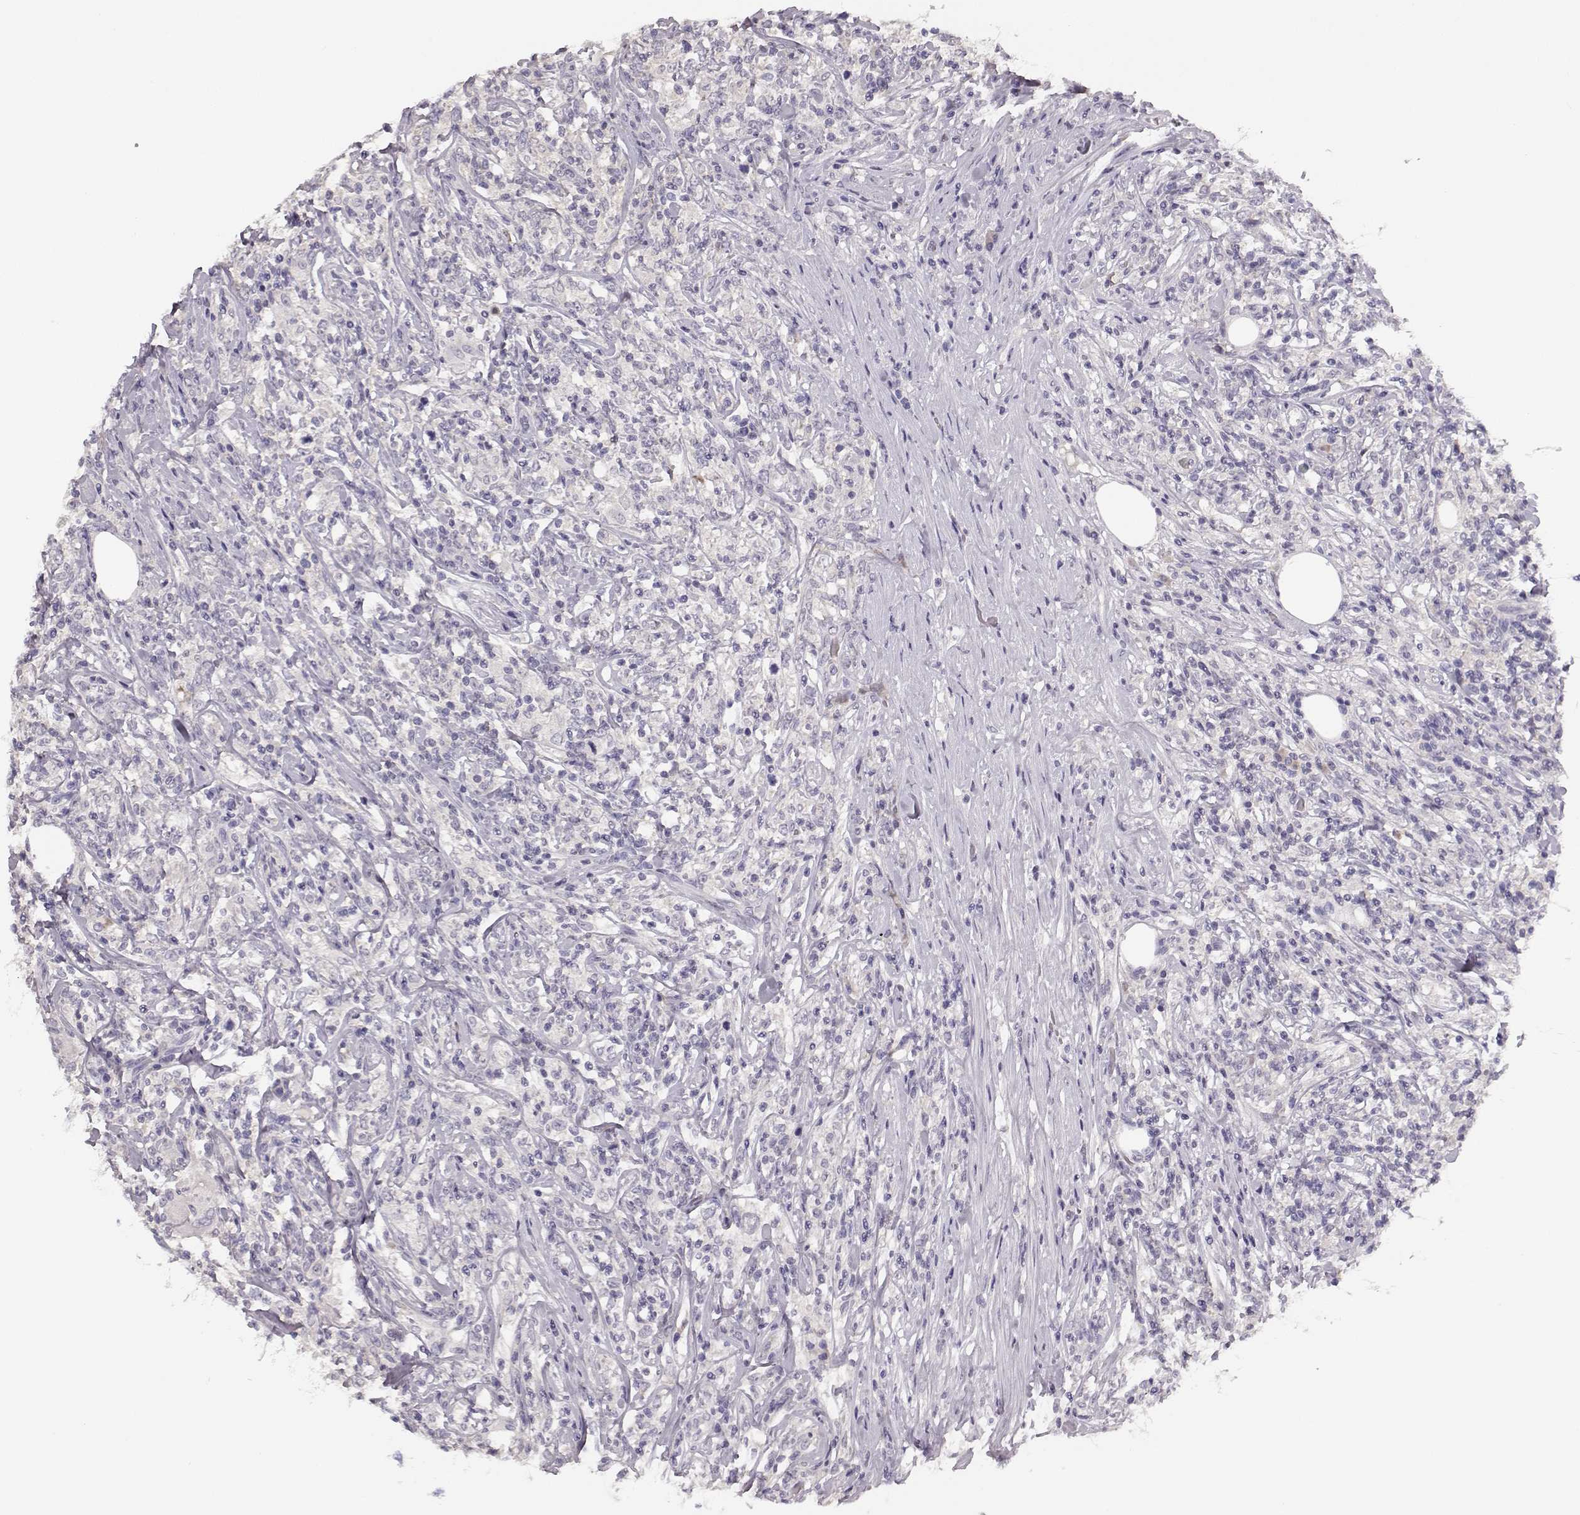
{"staining": {"intensity": "negative", "quantity": "none", "location": "none"}, "tissue": "lymphoma", "cell_type": "Tumor cells", "image_type": "cancer", "snomed": [{"axis": "morphology", "description": "Malignant lymphoma, non-Hodgkin's type, High grade"}, {"axis": "topography", "description": "Lymph node"}], "caption": "Tumor cells show no significant staining in lymphoma.", "gene": "BFSP2", "patient": {"sex": "female", "age": 84}}